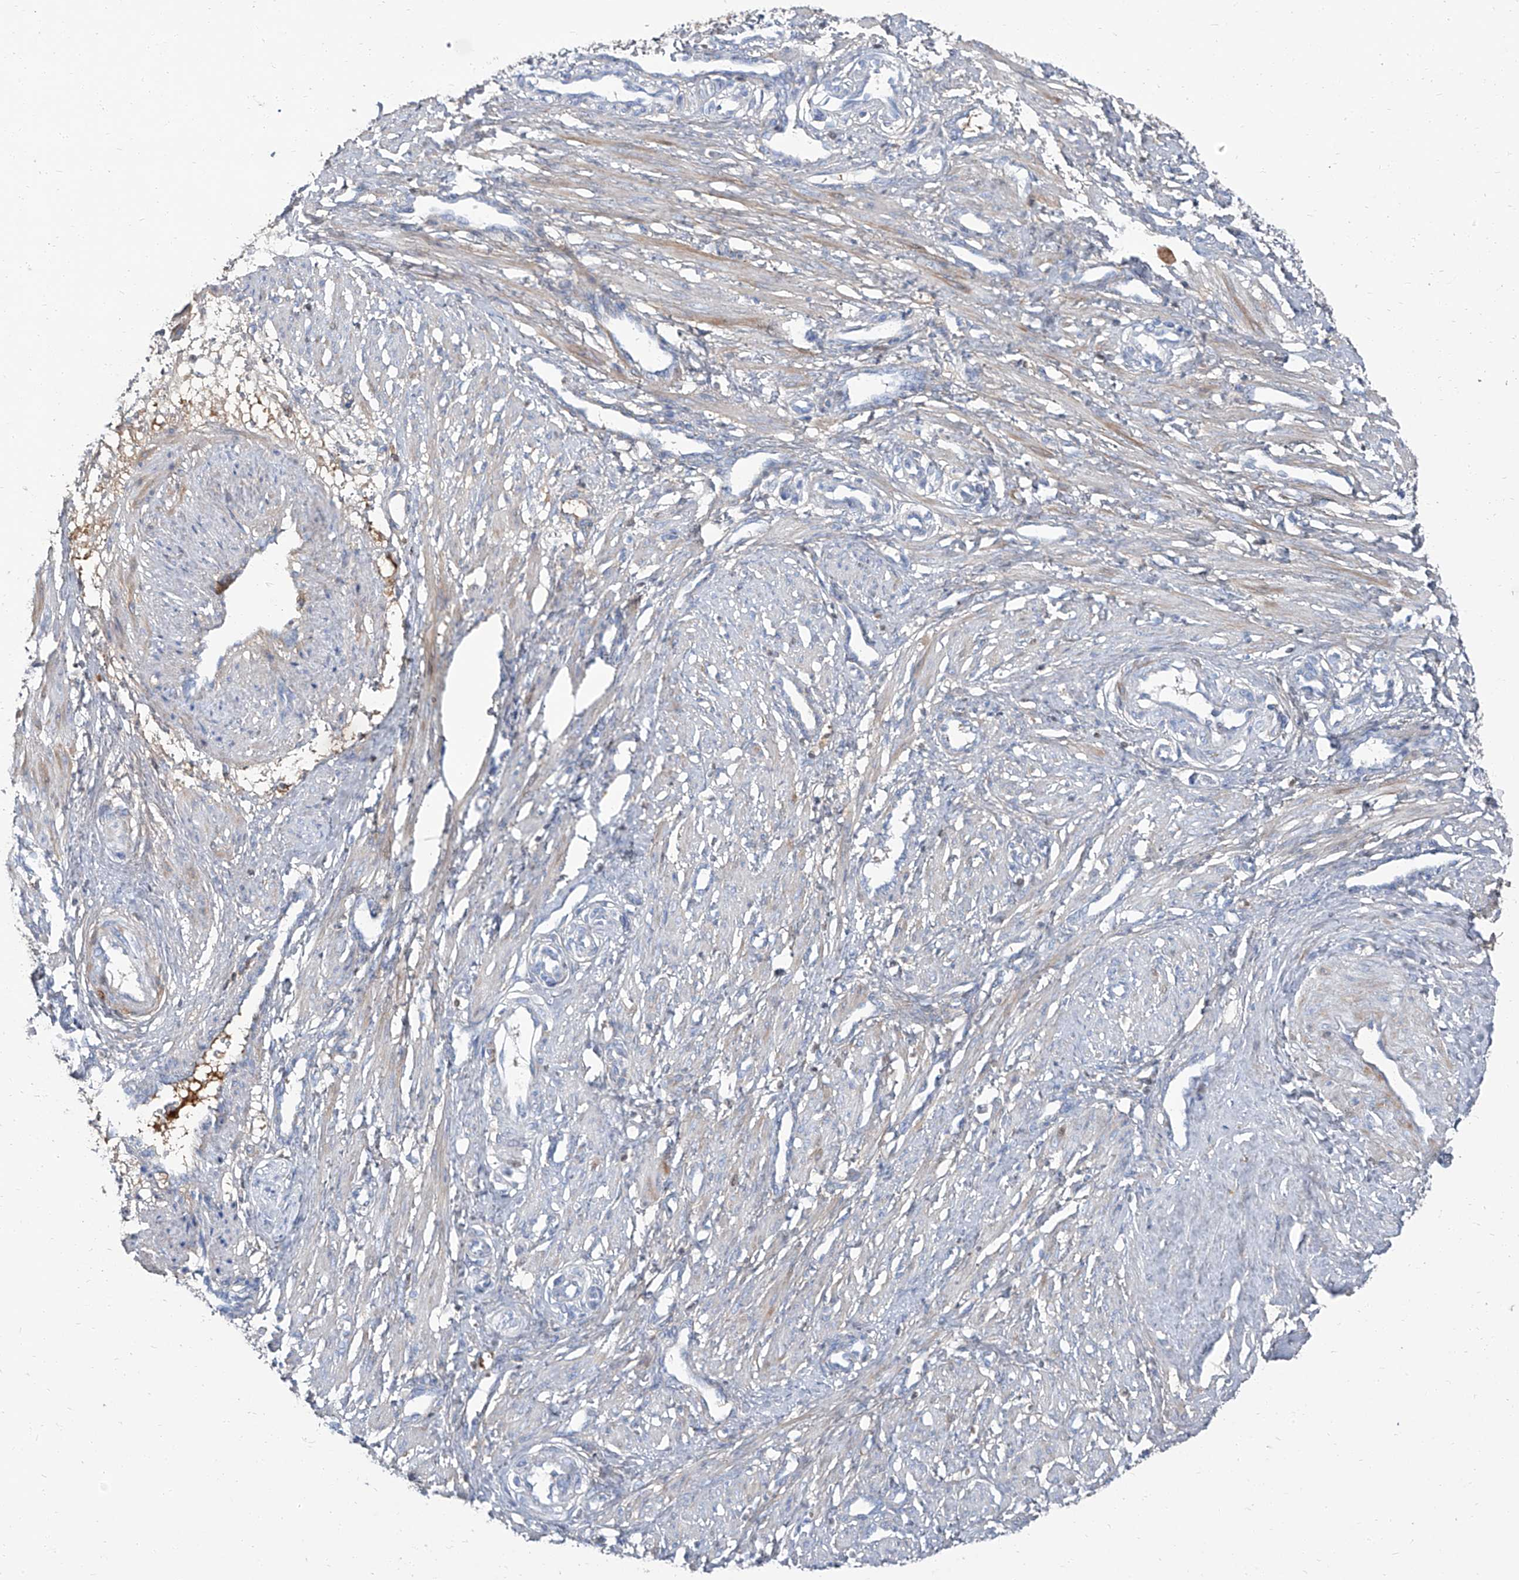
{"staining": {"intensity": "negative", "quantity": "none", "location": "none"}, "tissue": "smooth muscle", "cell_type": "Smooth muscle cells", "image_type": "normal", "snomed": [{"axis": "morphology", "description": "Normal tissue, NOS"}, {"axis": "topography", "description": "Endometrium"}], "caption": "Image shows no protein positivity in smooth muscle cells of benign smooth muscle.", "gene": "HOXA3", "patient": {"sex": "female", "age": 33}}